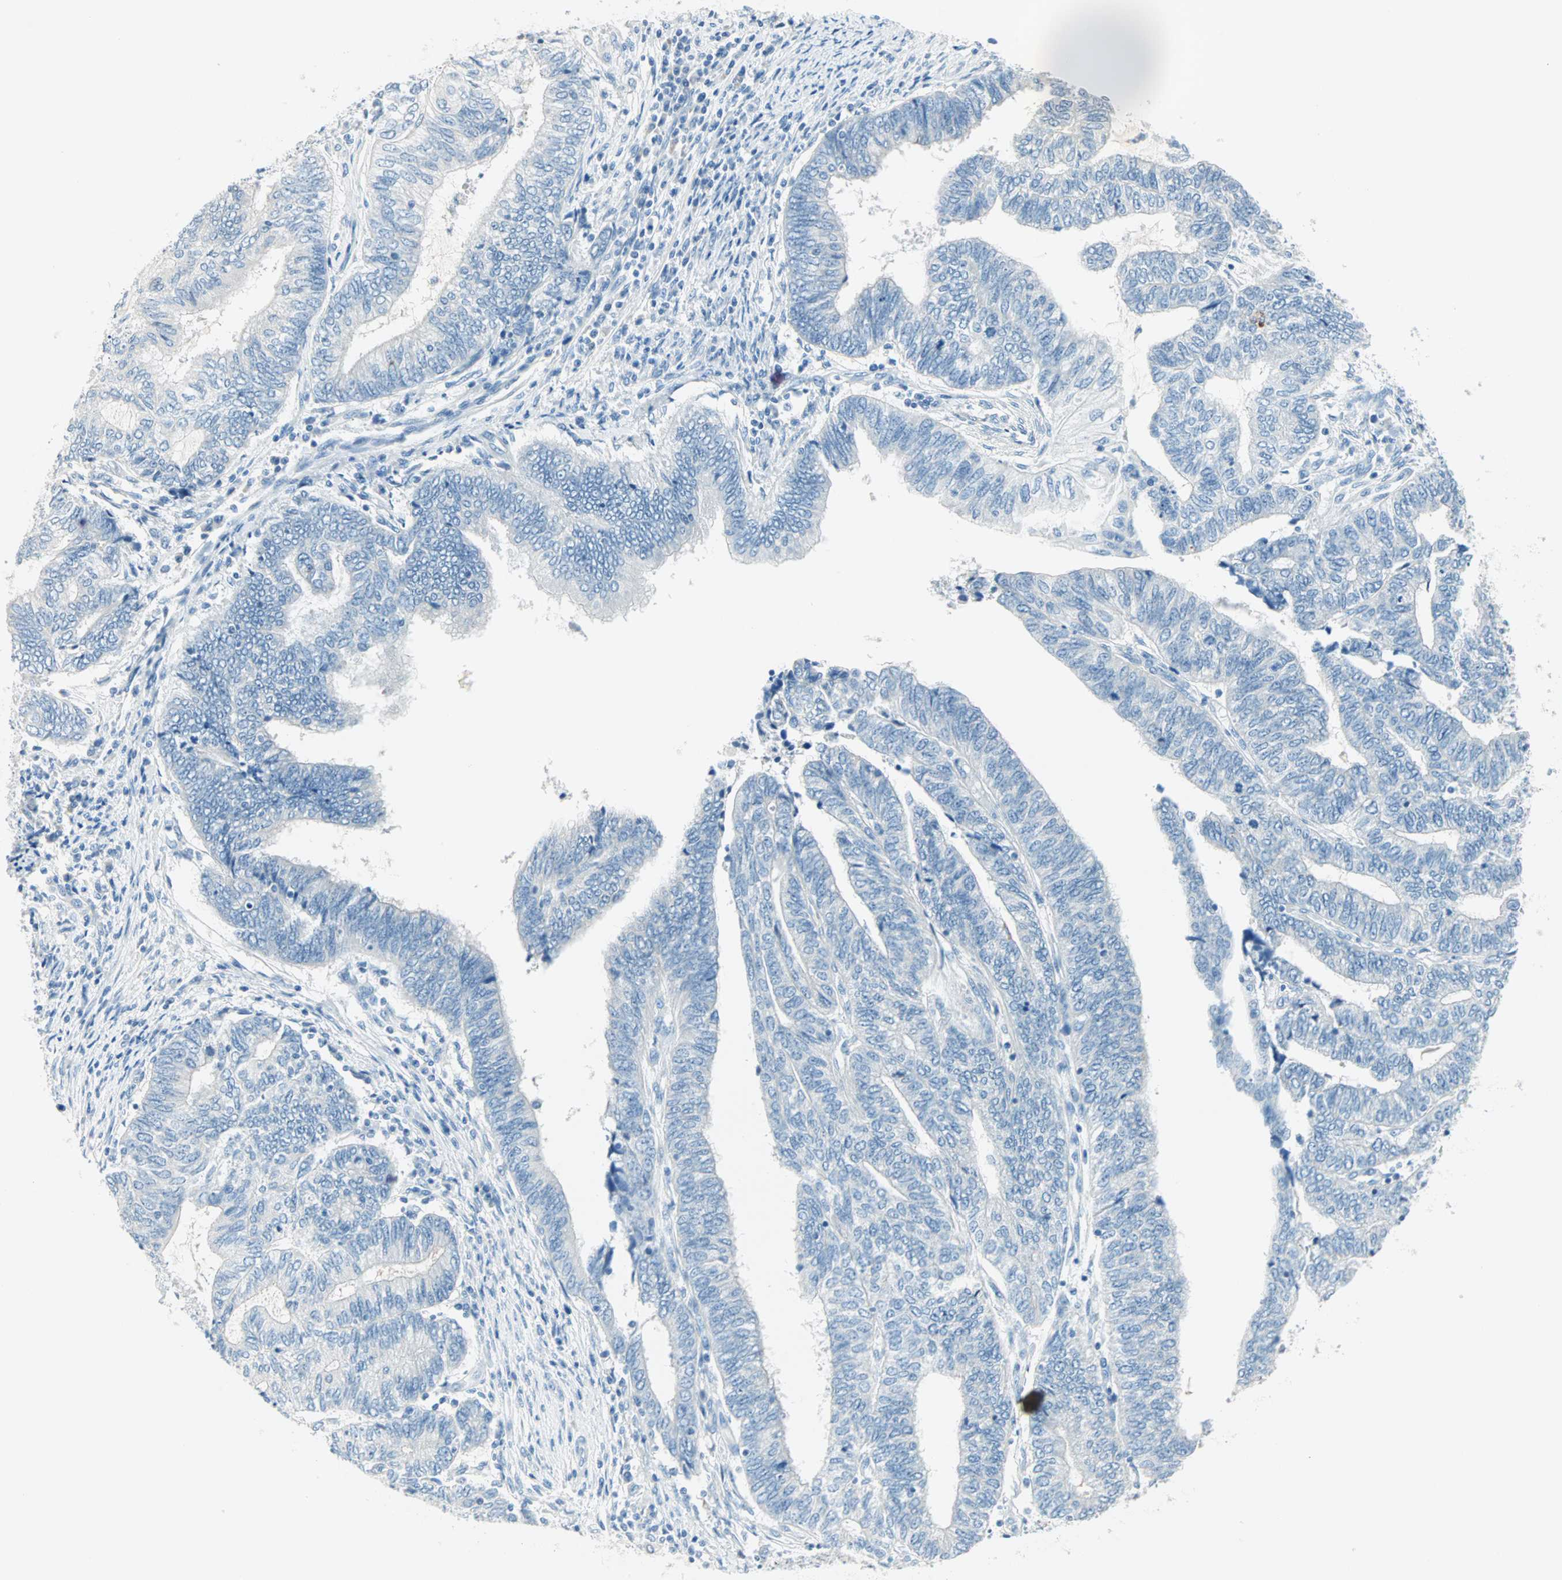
{"staining": {"intensity": "negative", "quantity": "none", "location": "none"}, "tissue": "endometrial cancer", "cell_type": "Tumor cells", "image_type": "cancer", "snomed": [{"axis": "morphology", "description": "Adenocarcinoma, NOS"}, {"axis": "topography", "description": "Uterus"}, {"axis": "topography", "description": "Endometrium"}], "caption": "Tumor cells show no significant protein expression in endometrial adenocarcinoma.", "gene": "SULT1C2", "patient": {"sex": "female", "age": 70}}